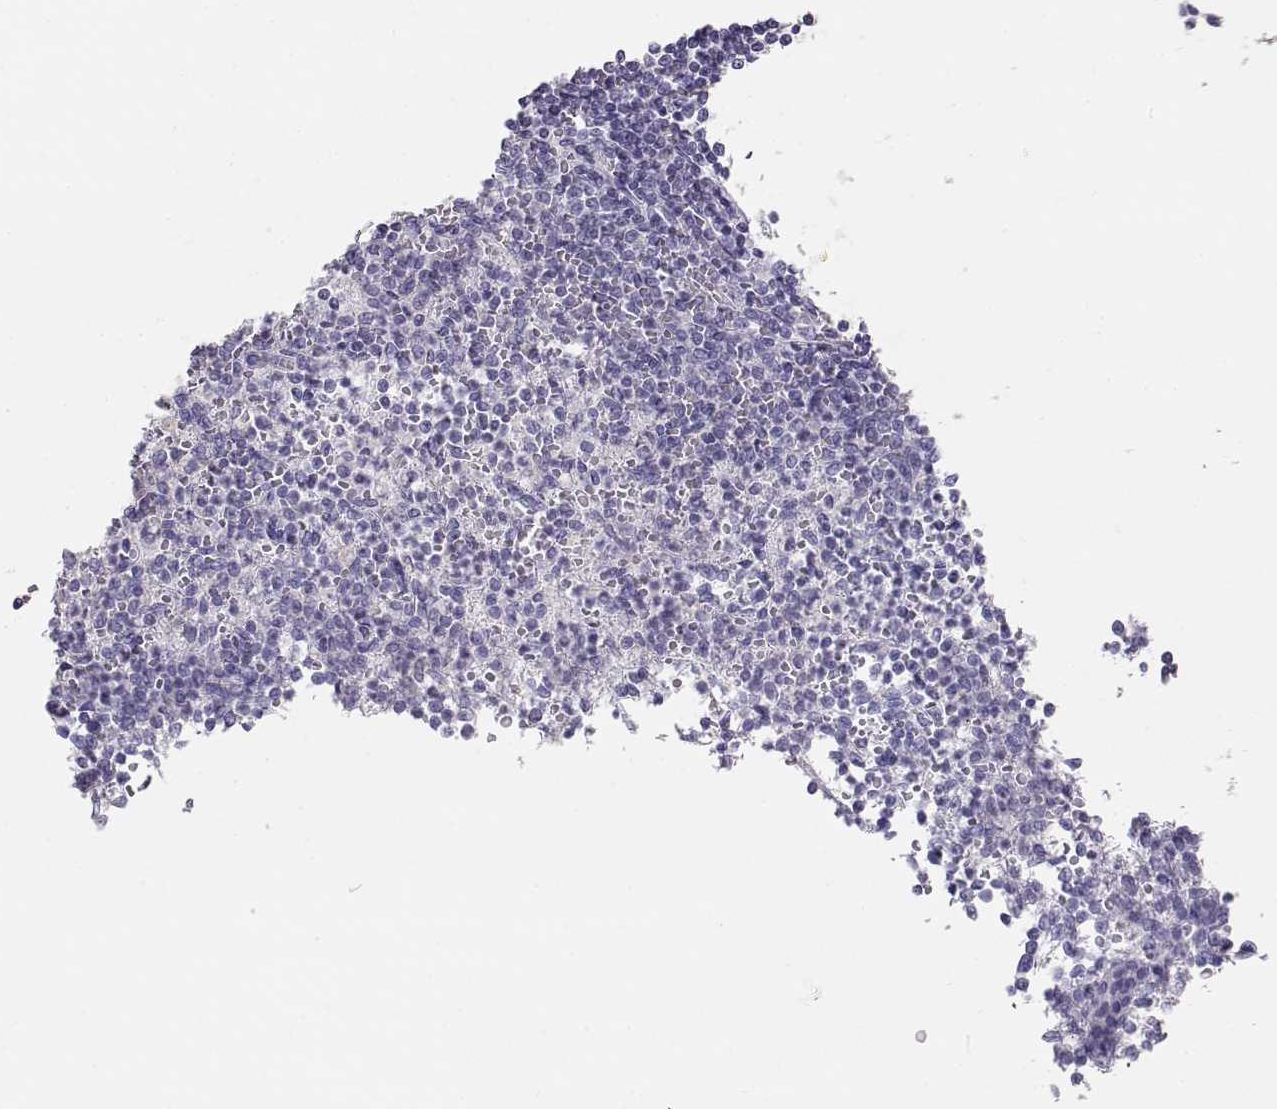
{"staining": {"intensity": "moderate", "quantity": "<25%", "location": "nuclear"}, "tissue": "spleen", "cell_type": "Cells in red pulp", "image_type": "normal", "snomed": [{"axis": "morphology", "description": "Normal tissue, NOS"}, {"axis": "topography", "description": "Spleen"}], "caption": "IHC (DAB (3,3'-diaminobenzidine)) staining of benign human spleen demonstrates moderate nuclear protein expression in approximately <25% of cells in red pulp.", "gene": "OPN5", "patient": {"sex": "female", "age": 74}}